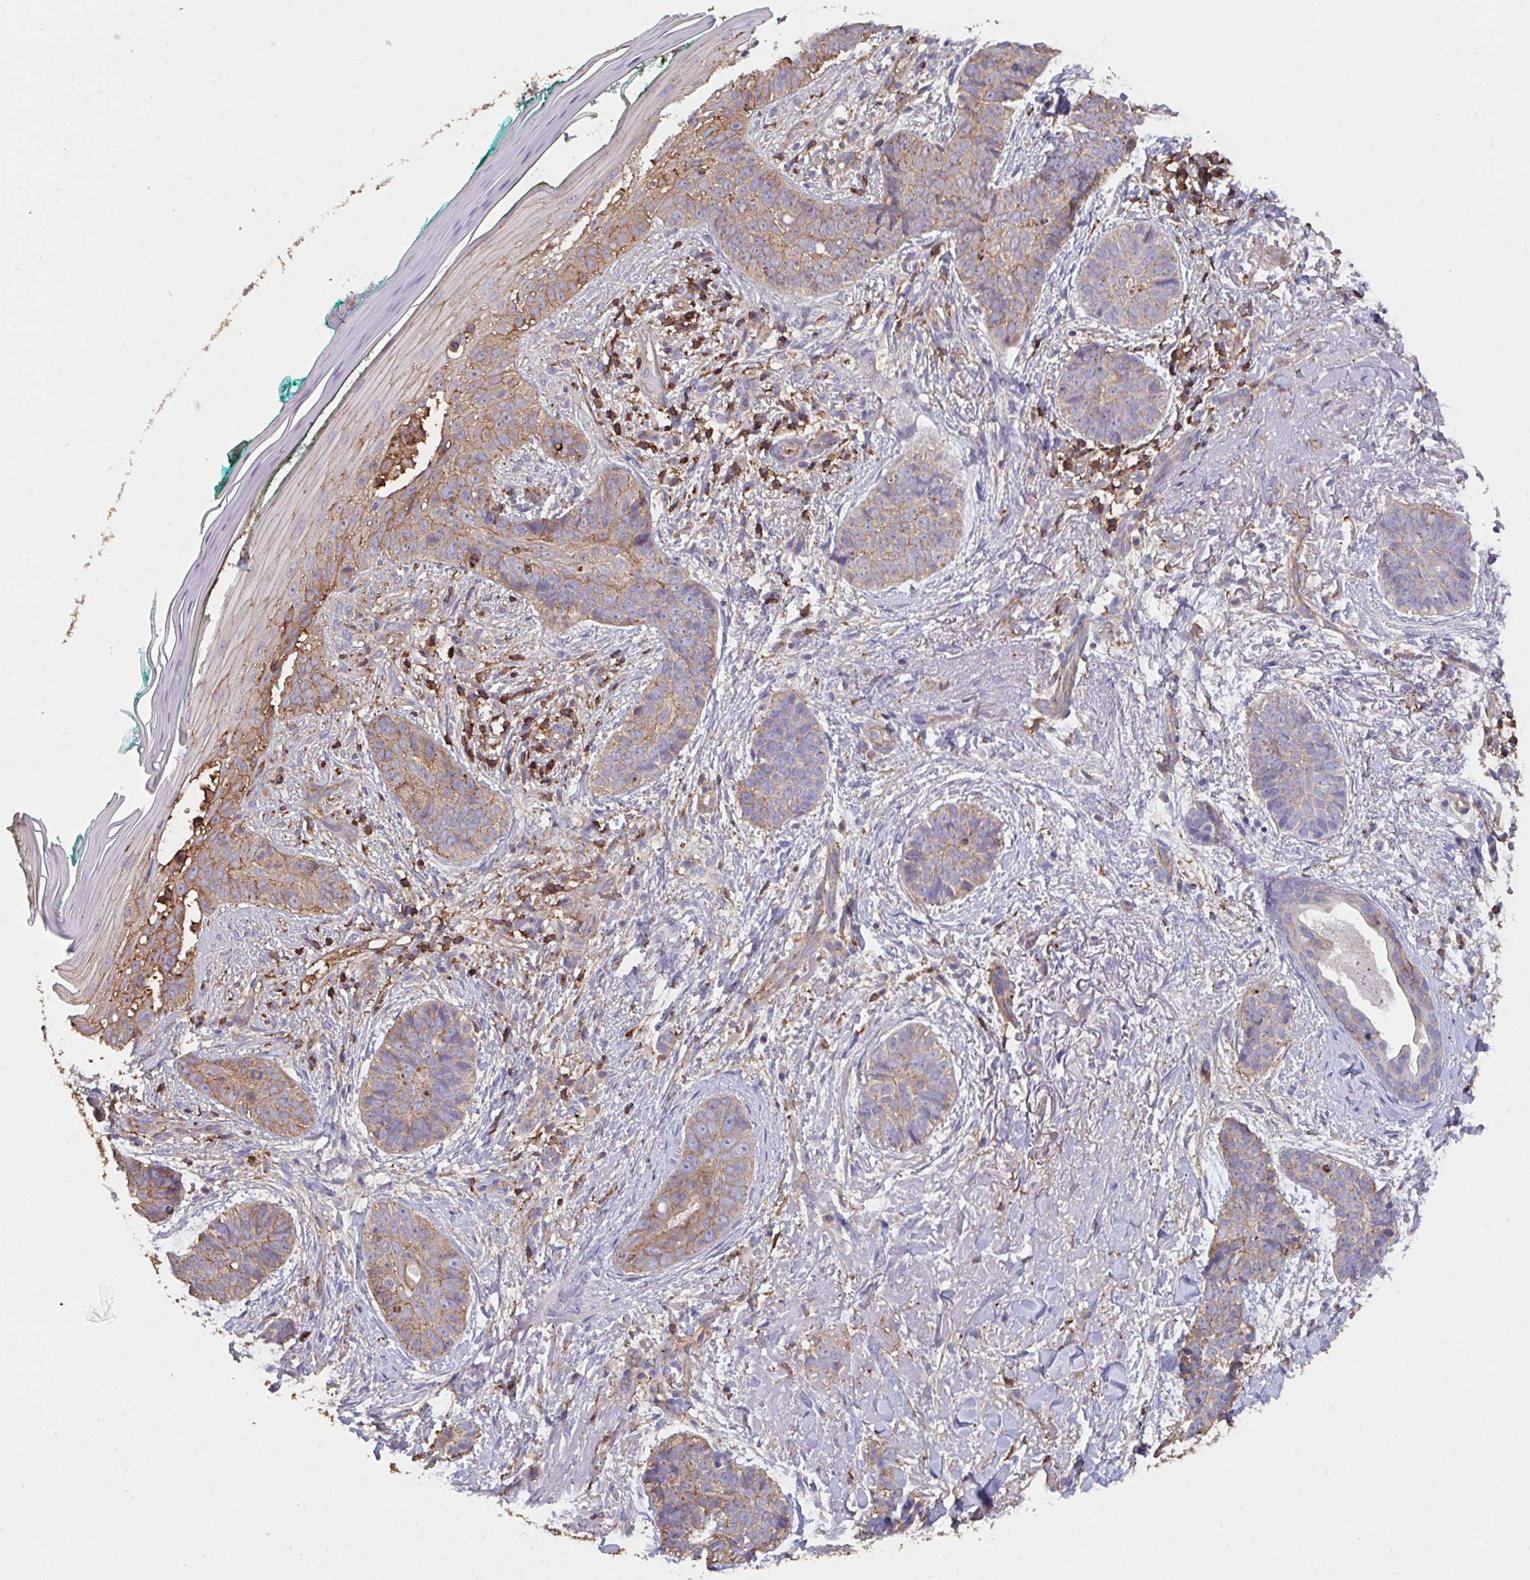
{"staining": {"intensity": "weak", "quantity": "<25%", "location": "cytoplasmic/membranous"}, "tissue": "skin cancer", "cell_type": "Tumor cells", "image_type": "cancer", "snomed": [{"axis": "morphology", "description": "Basal cell carcinoma"}, {"axis": "topography", "description": "Skin"}, {"axis": "topography", "description": "Skin of face"}, {"axis": "topography", "description": "Skin of nose"}], "caption": "An immunohistochemistry (IHC) image of skin basal cell carcinoma is shown. There is no staining in tumor cells of skin basal cell carcinoma.", "gene": "CFL1", "patient": {"sex": "female", "age": 86}}